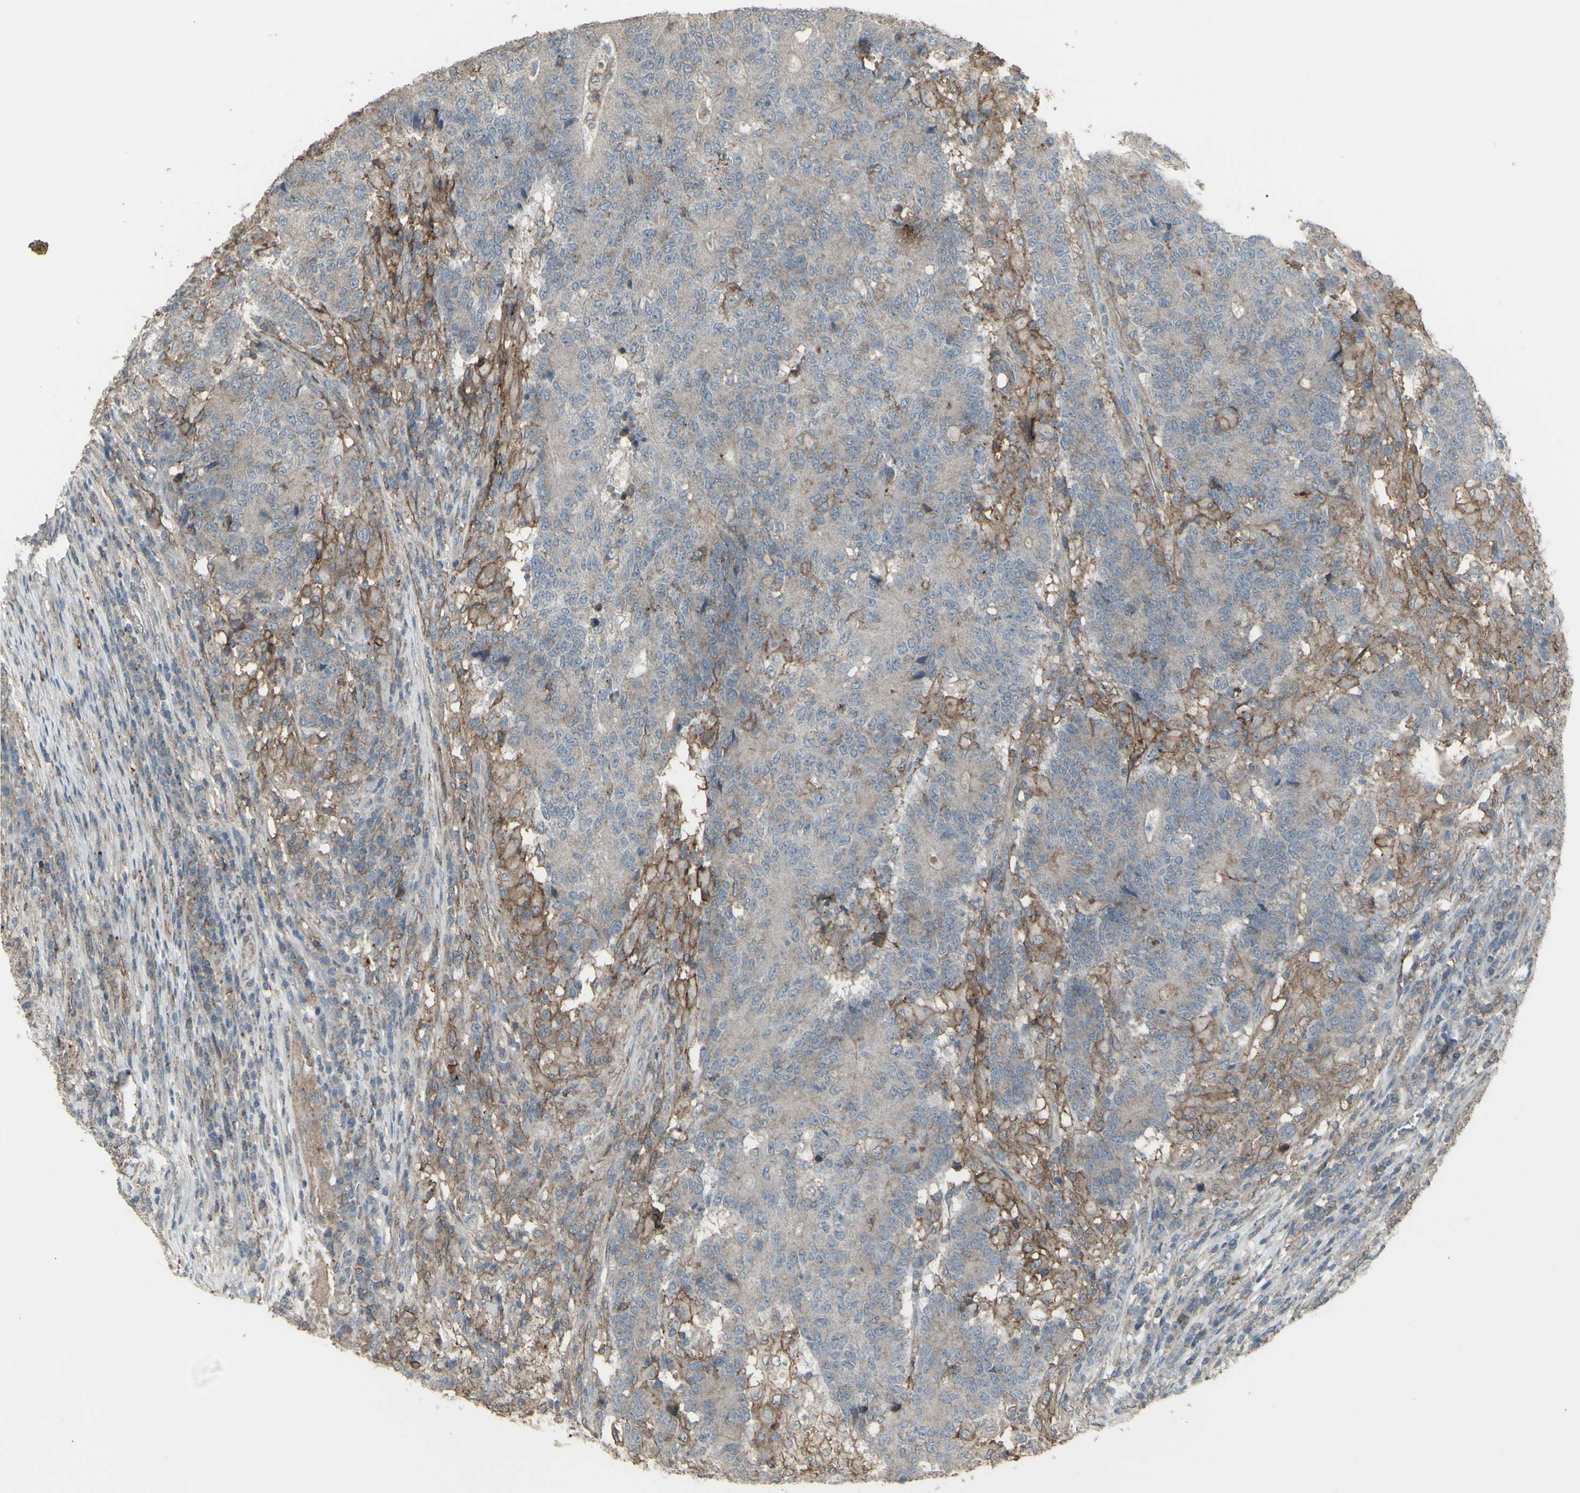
{"staining": {"intensity": "weak", "quantity": ">75%", "location": "cytoplasmic/membranous"}, "tissue": "colorectal cancer", "cell_type": "Tumor cells", "image_type": "cancer", "snomed": [{"axis": "morphology", "description": "Normal tissue, NOS"}, {"axis": "morphology", "description": "Adenocarcinoma, NOS"}, {"axis": "topography", "description": "Colon"}], "caption": "High-power microscopy captured an IHC image of colorectal cancer, revealing weak cytoplasmic/membranous staining in approximately >75% of tumor cells.", "gene": "SMO", "patient": {"sex": "female", "age": 75}}